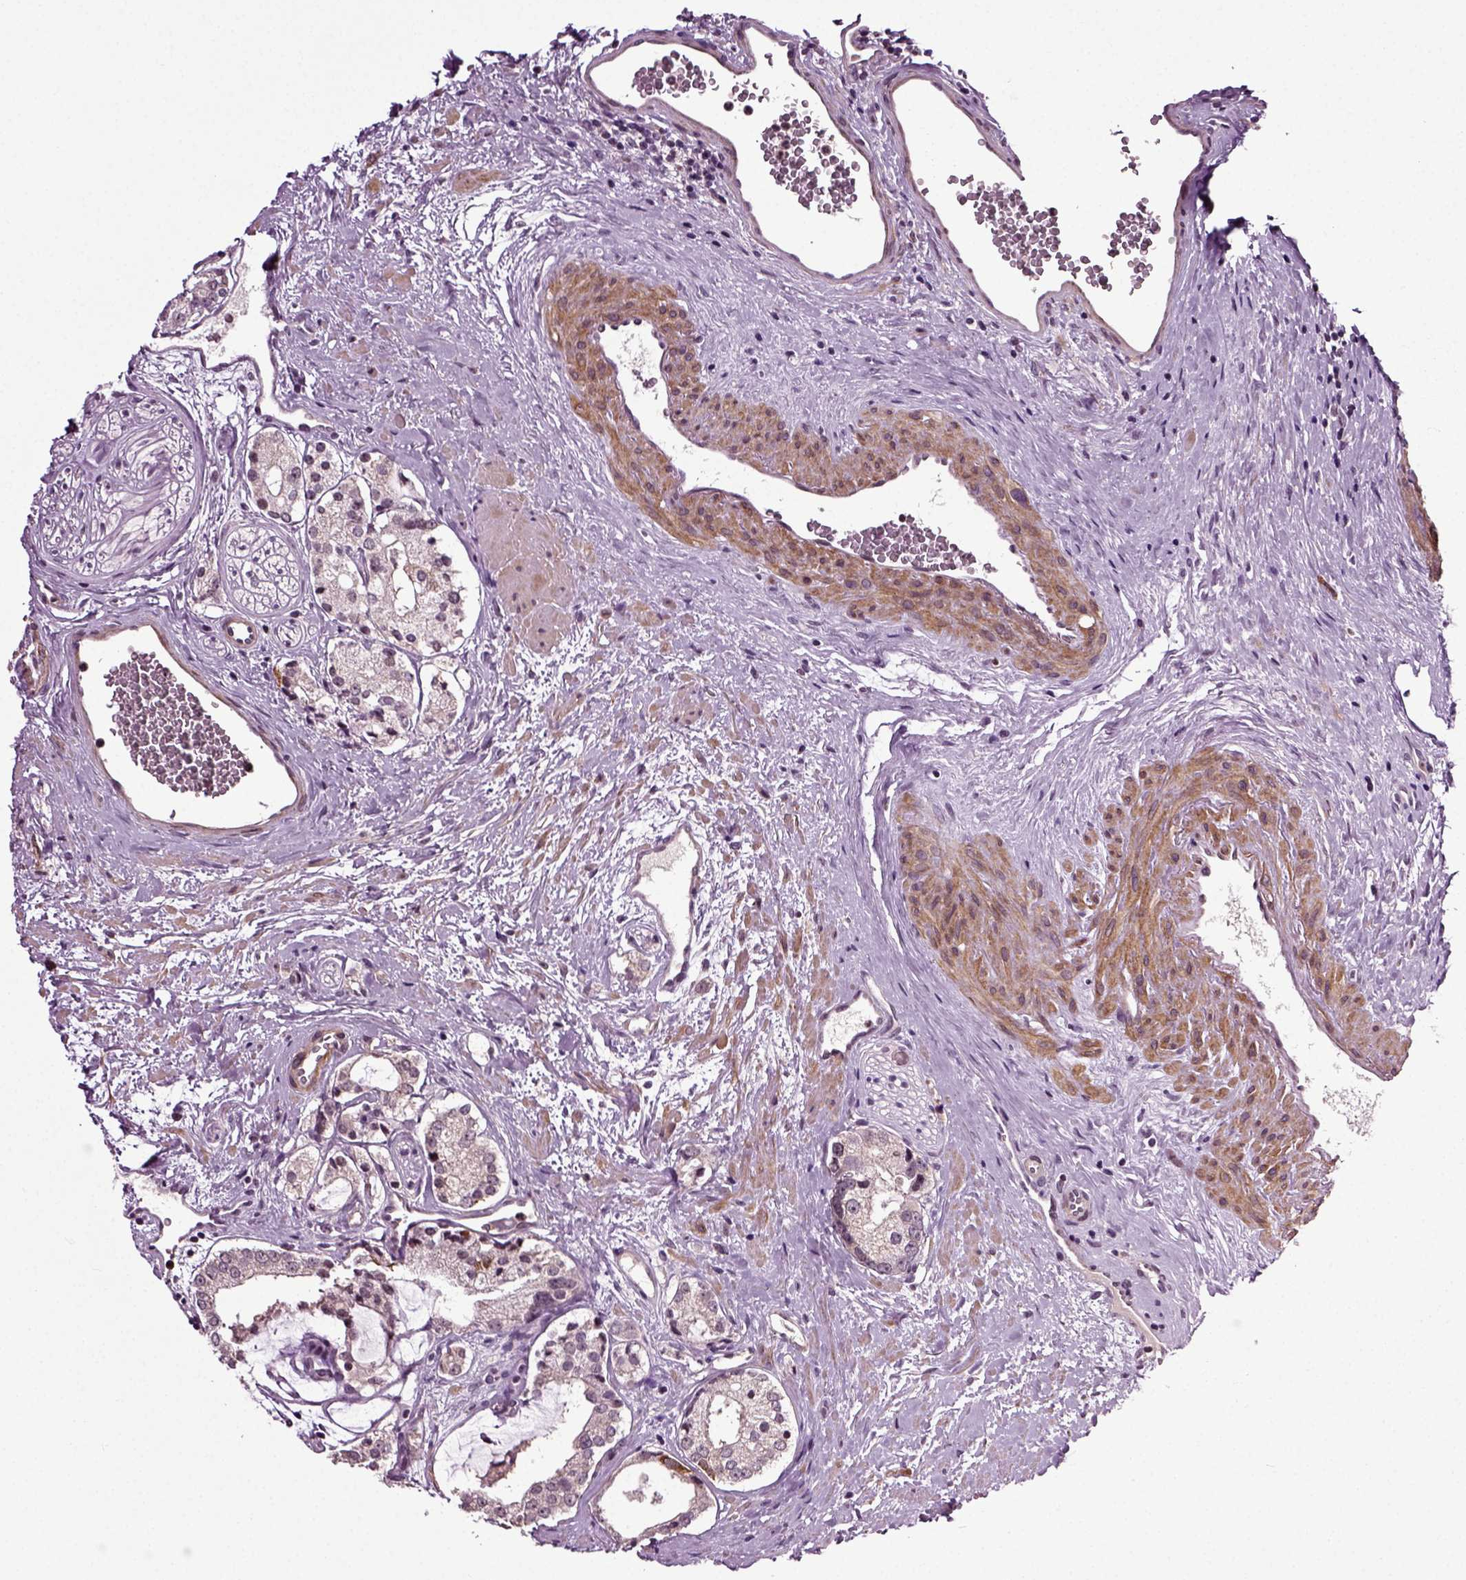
{"staining": {"intensity": "negative", "quantity": "none", "location": "none"}, "tissue": "prostate cancer", "cell_type": "Tumor cells", "image_type": "cancer", "snomed": [{"axis": "morphology", "description": "Adenocarcinoma, NOS"}, {"axis": "topography", "description": "Prostate"}], "caption": "High power microscopy micrograph of an immunohistochemistry micrograph of prostate cancer, revealing no significant staining in tumor cells.", "gene": "KNSTRN", "patient": {"sex": "male", "age": 66}}